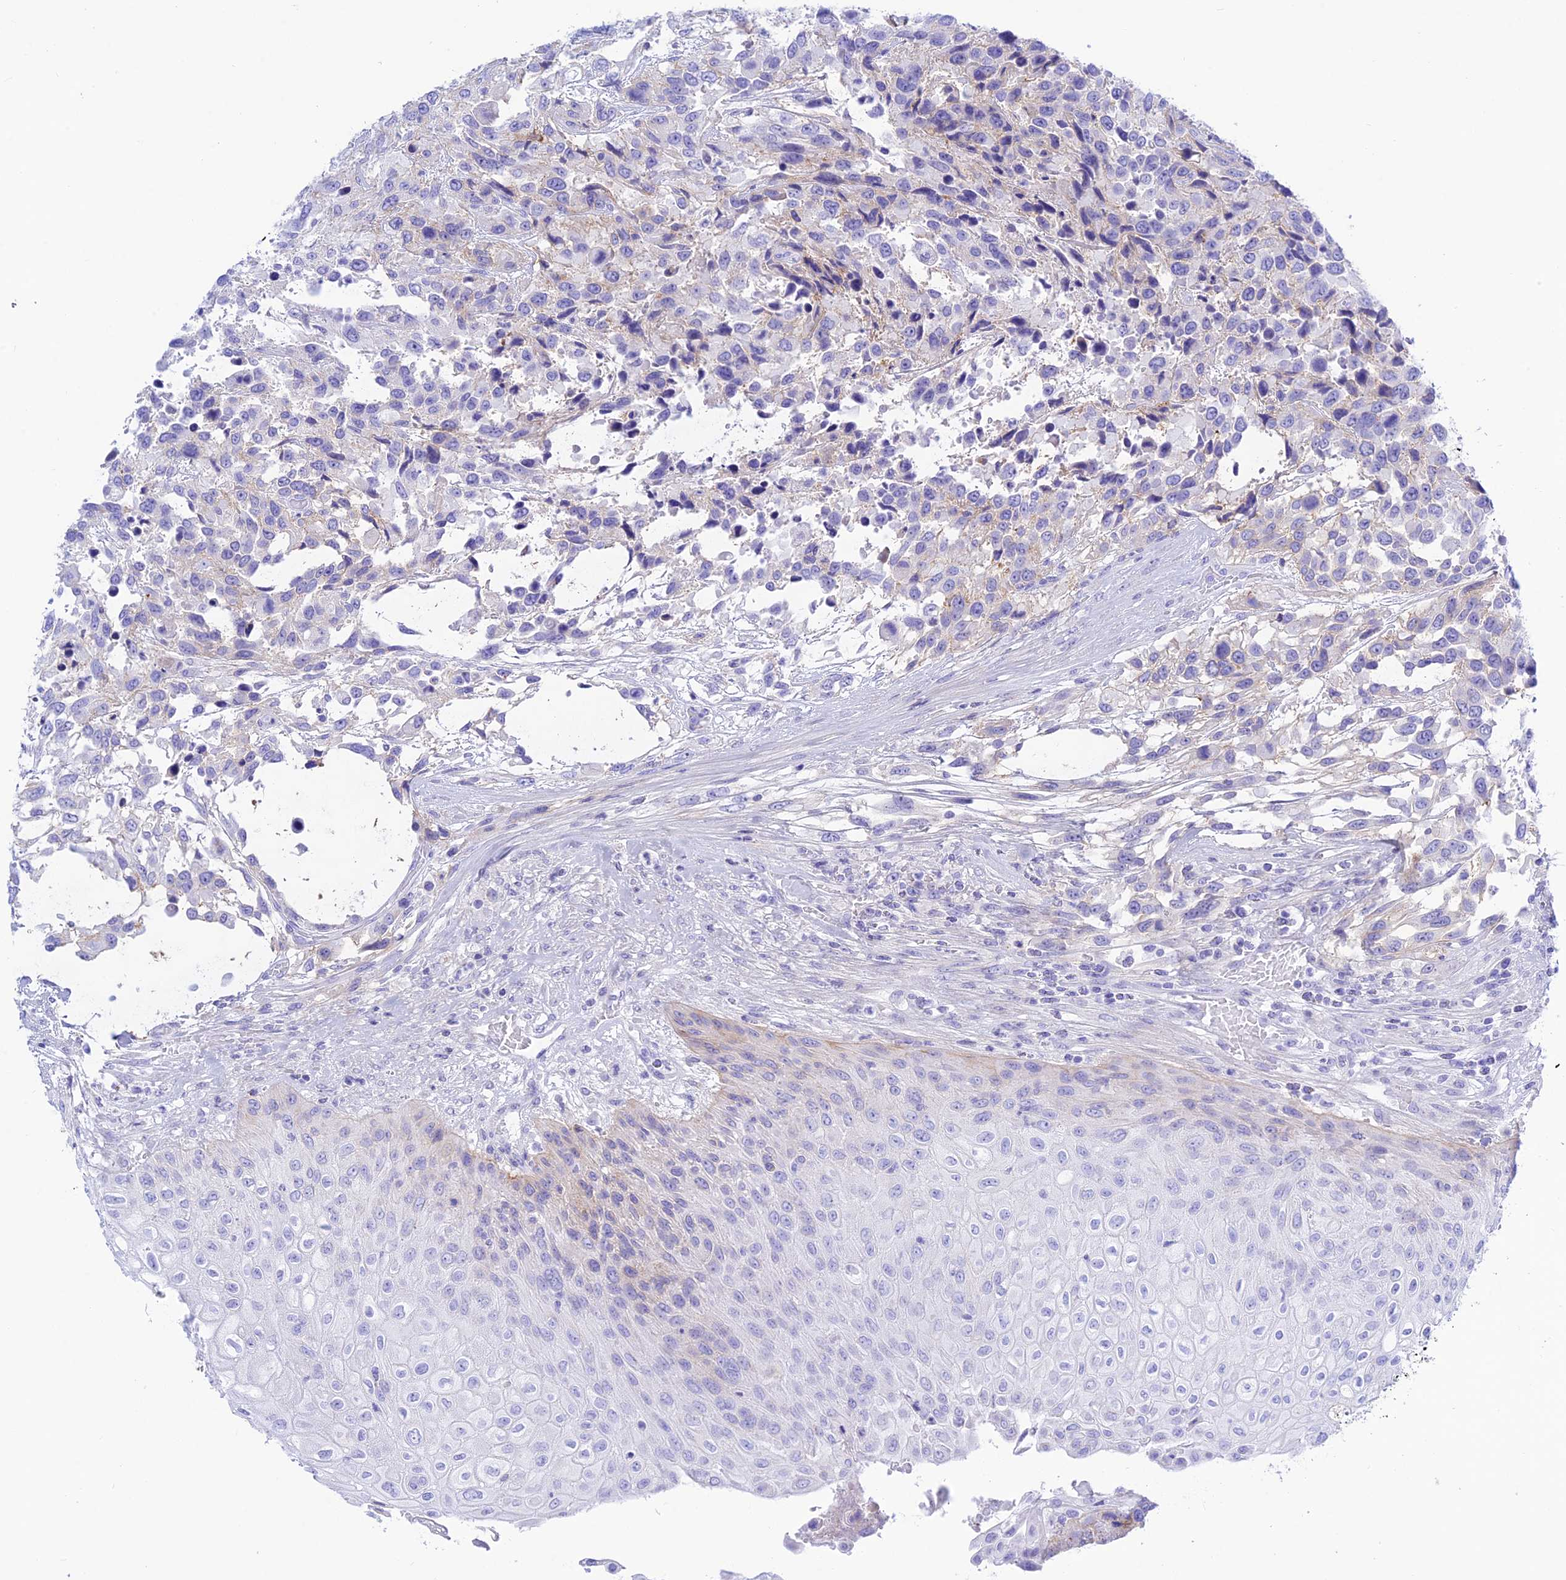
{"staining": {"intensity": "negative", "quantity": "none", "location": "none"}, "tissue": "urothelial cancer", "cell_type": "Tumor cells", "image_type": "cancer", "snomed": [{"axis": "morphology", "description": "Urothelial carcinoma, High grade"}, {"axis": "topography", "description": "Urinary bladder"}], "caption": "Urothelial carcinoma (high-grade) stained for a protein using immunohistochemistry exhibits no expression tumor cells.", "gene": "PRNP", "patient": {"sex": "female", "age": 70}}